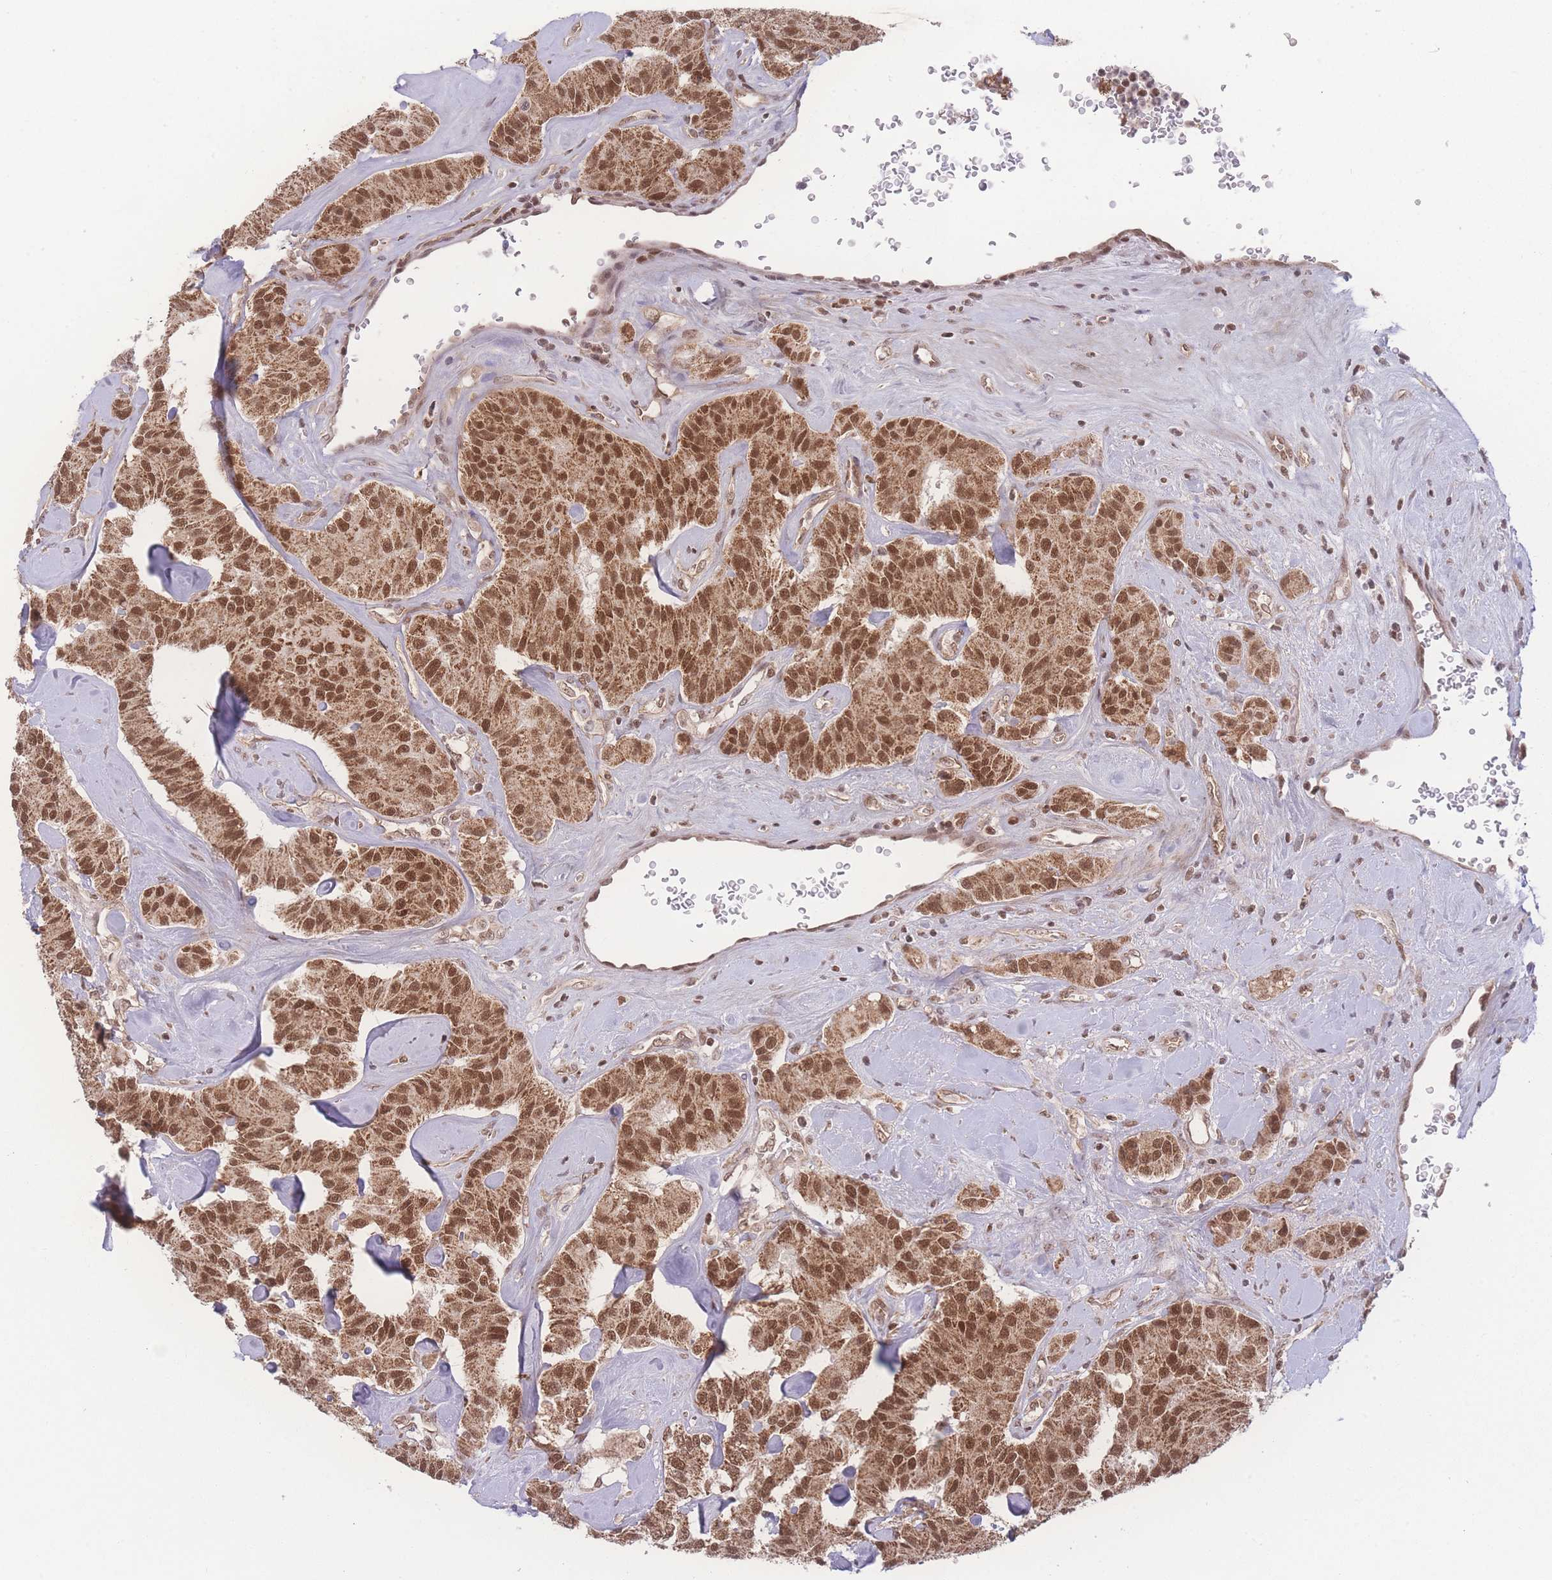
{"staining": {"intensity": "moderate", "quantity": ">75%", "location": "cytoplasmic/membranous,nuclear"}, "tissue": "carcinoid", "cell_type": "Tumor cells", "image_type": "cancer", "snomed": [{"axis": "morphology", "description": "Carcinoid, malignant, NOS"}, {"axis": "topography", "description": "Pancreas"}], "caption": "Immunohistochemical staining of human carcinoid exhibits moderate cytoplasmic/membranous and nuclear protein positivity in about >75% of tumor cells.", "gene": "RAVER1", "patient": {"sex": "male", "age": 41}}